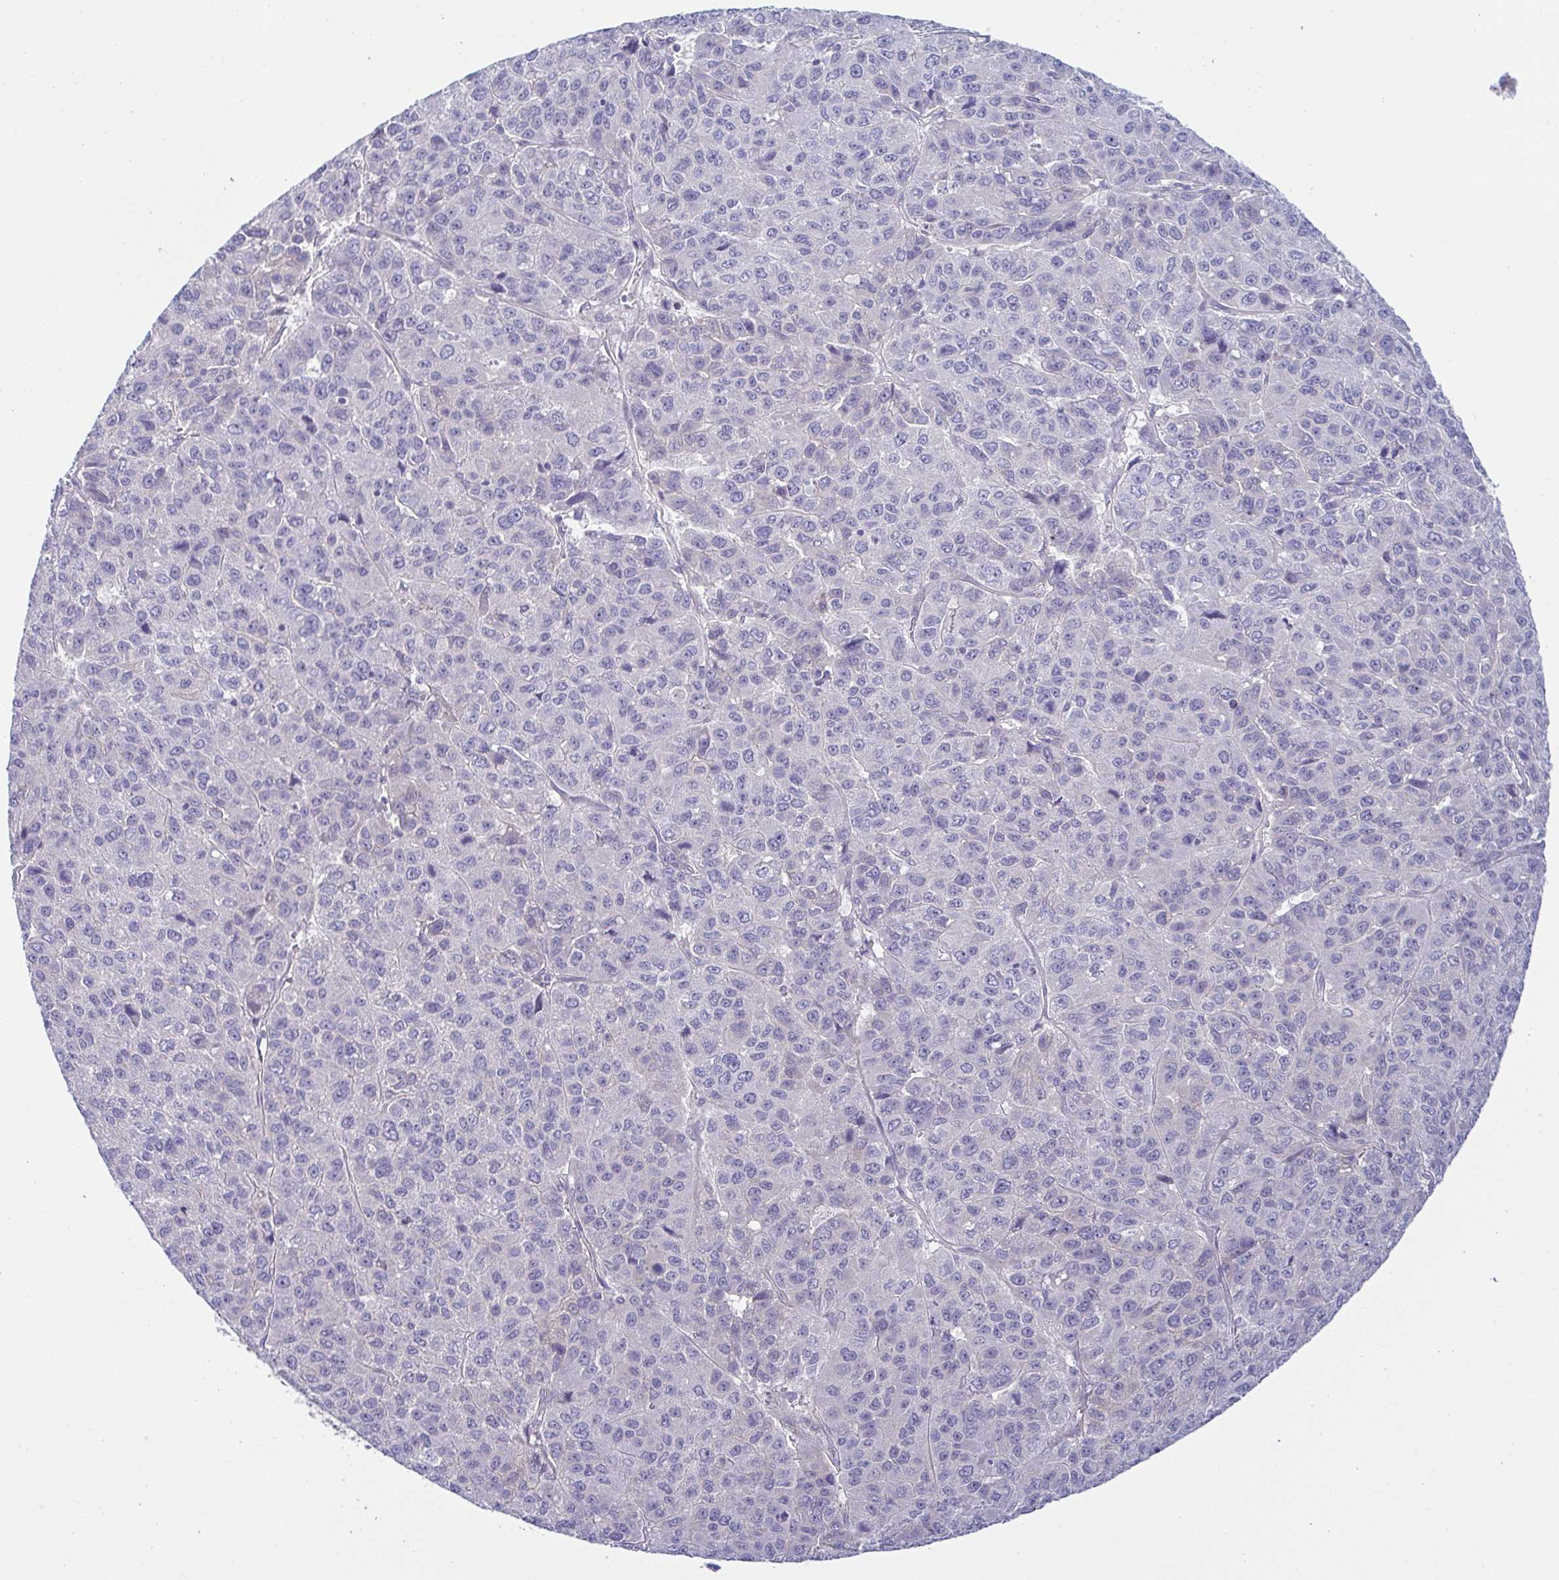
{"staining": {"intensity": "negative", "quantity": "none", "location": "none"}, "tissue": "liver cancer", "cell_type": "Tumor cells", "image_type": "cancer", "snomed": [{"axis": "morphology", "description": "Carcinoma, Hepatocellular, NOS"}, {"axis": "topography", "description": "Liver"}], "caption": "Immunohistochemistry (IHC) of human liver cancer exhibits no positivity in tumor cells. Brightfield microscopy of immunohistochemistry stained with DAB (3,3'-diaminobenzidine) (brown) and hematoxylin (blue), captured at high magnification.", "gene": "UBE2Q1", "patient": {"sex": "male", "age": 69}}